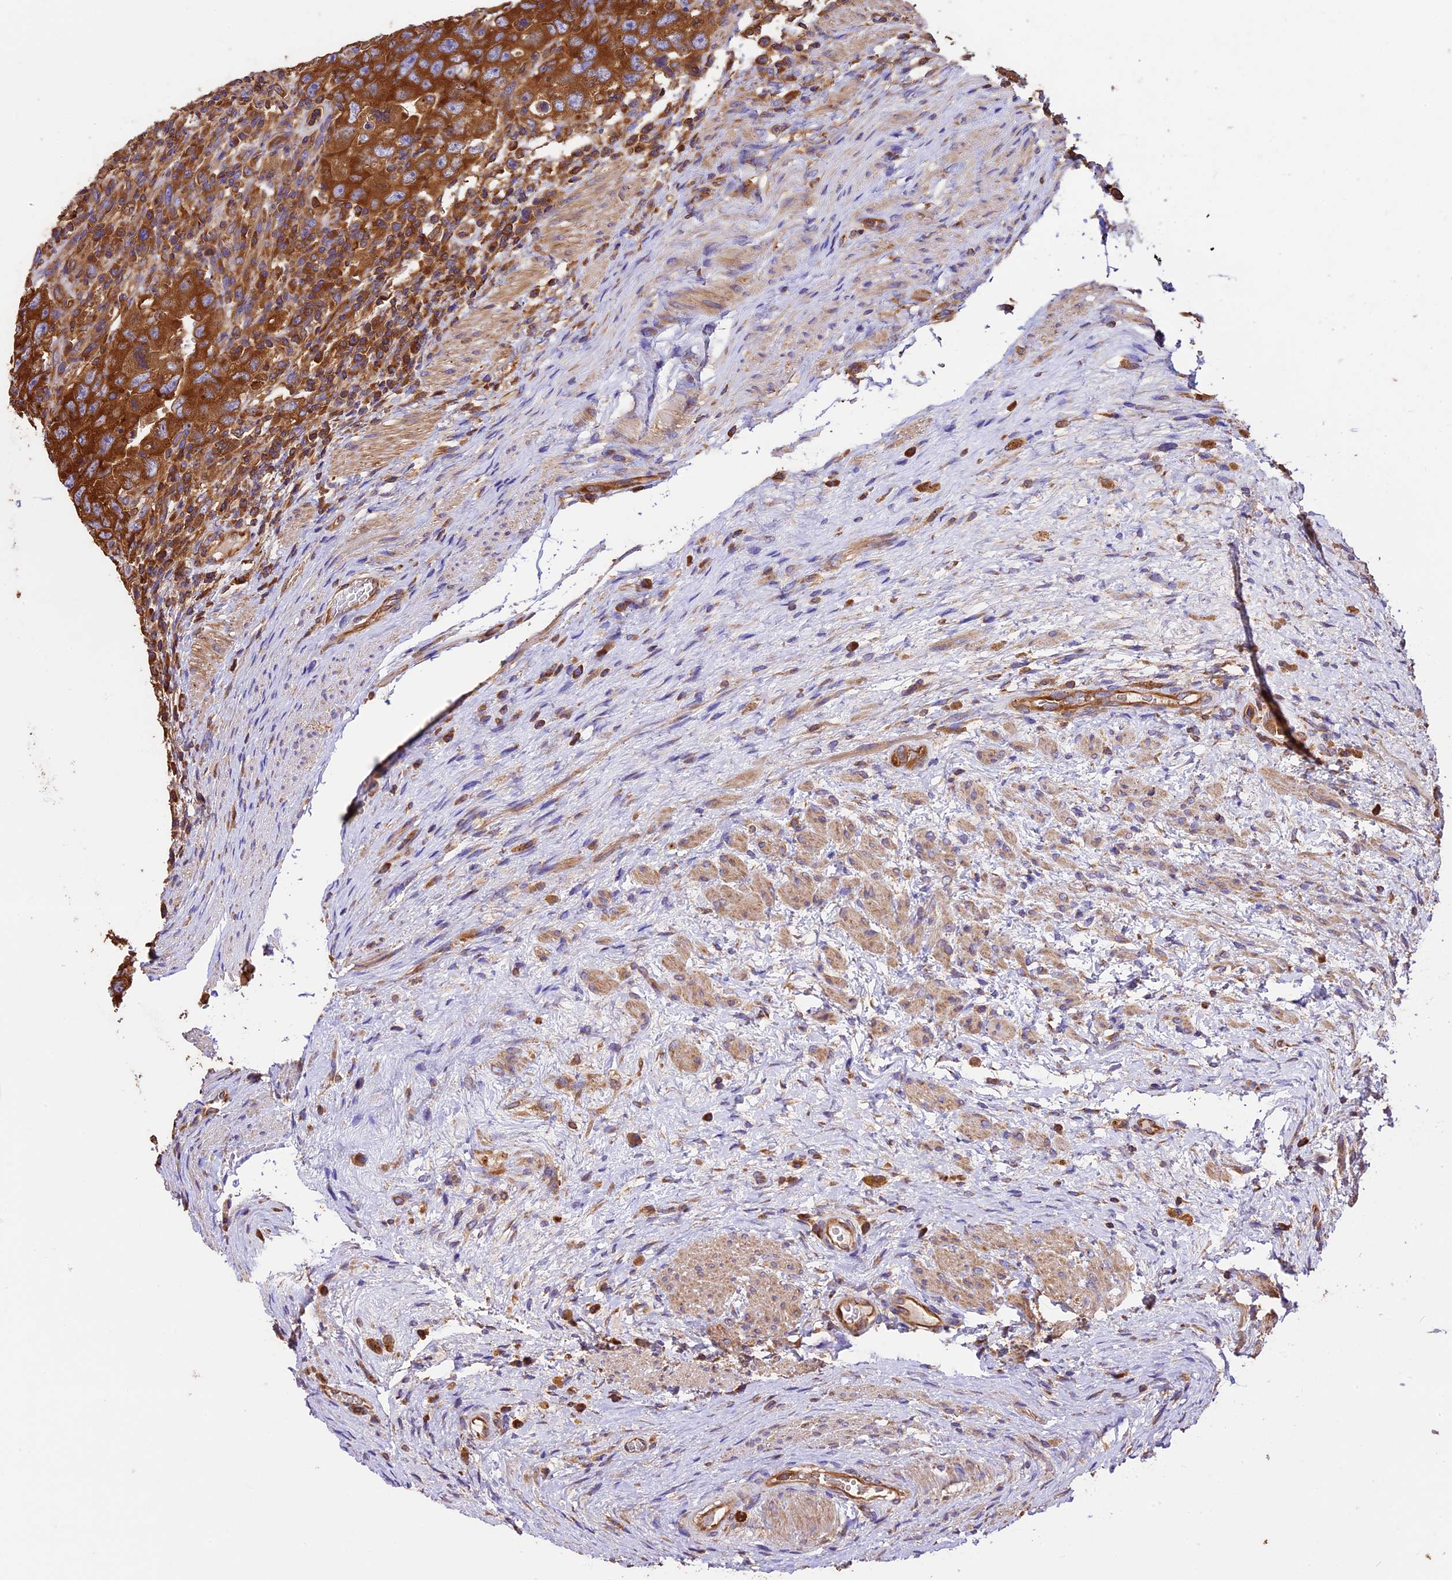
{"staining": {"intensity": "strong", "quantity": ">75%", "location": "cytoplasmic/membranous"}, "tissue": "testis cancer", "cell_type": "Tumor cells", "image_type": "cancer", "snomed": [{"axis": "morphology", "description": "Carcinoma, Embryonal, NOS"}, {"axis": "topography", "description": "Testis"}], "caption": "High-power microscopy captured an IHC histopathology image of embryonal carcinoma (testis), revealing strong cytoplasmic/membranous positivity in about >75% of tumor cells. Immunohistochemistry stains the protein in brown and the nuclei are stained blue.", "gene": "KARS1", "patient": {"sex": "male", "age": 26}}